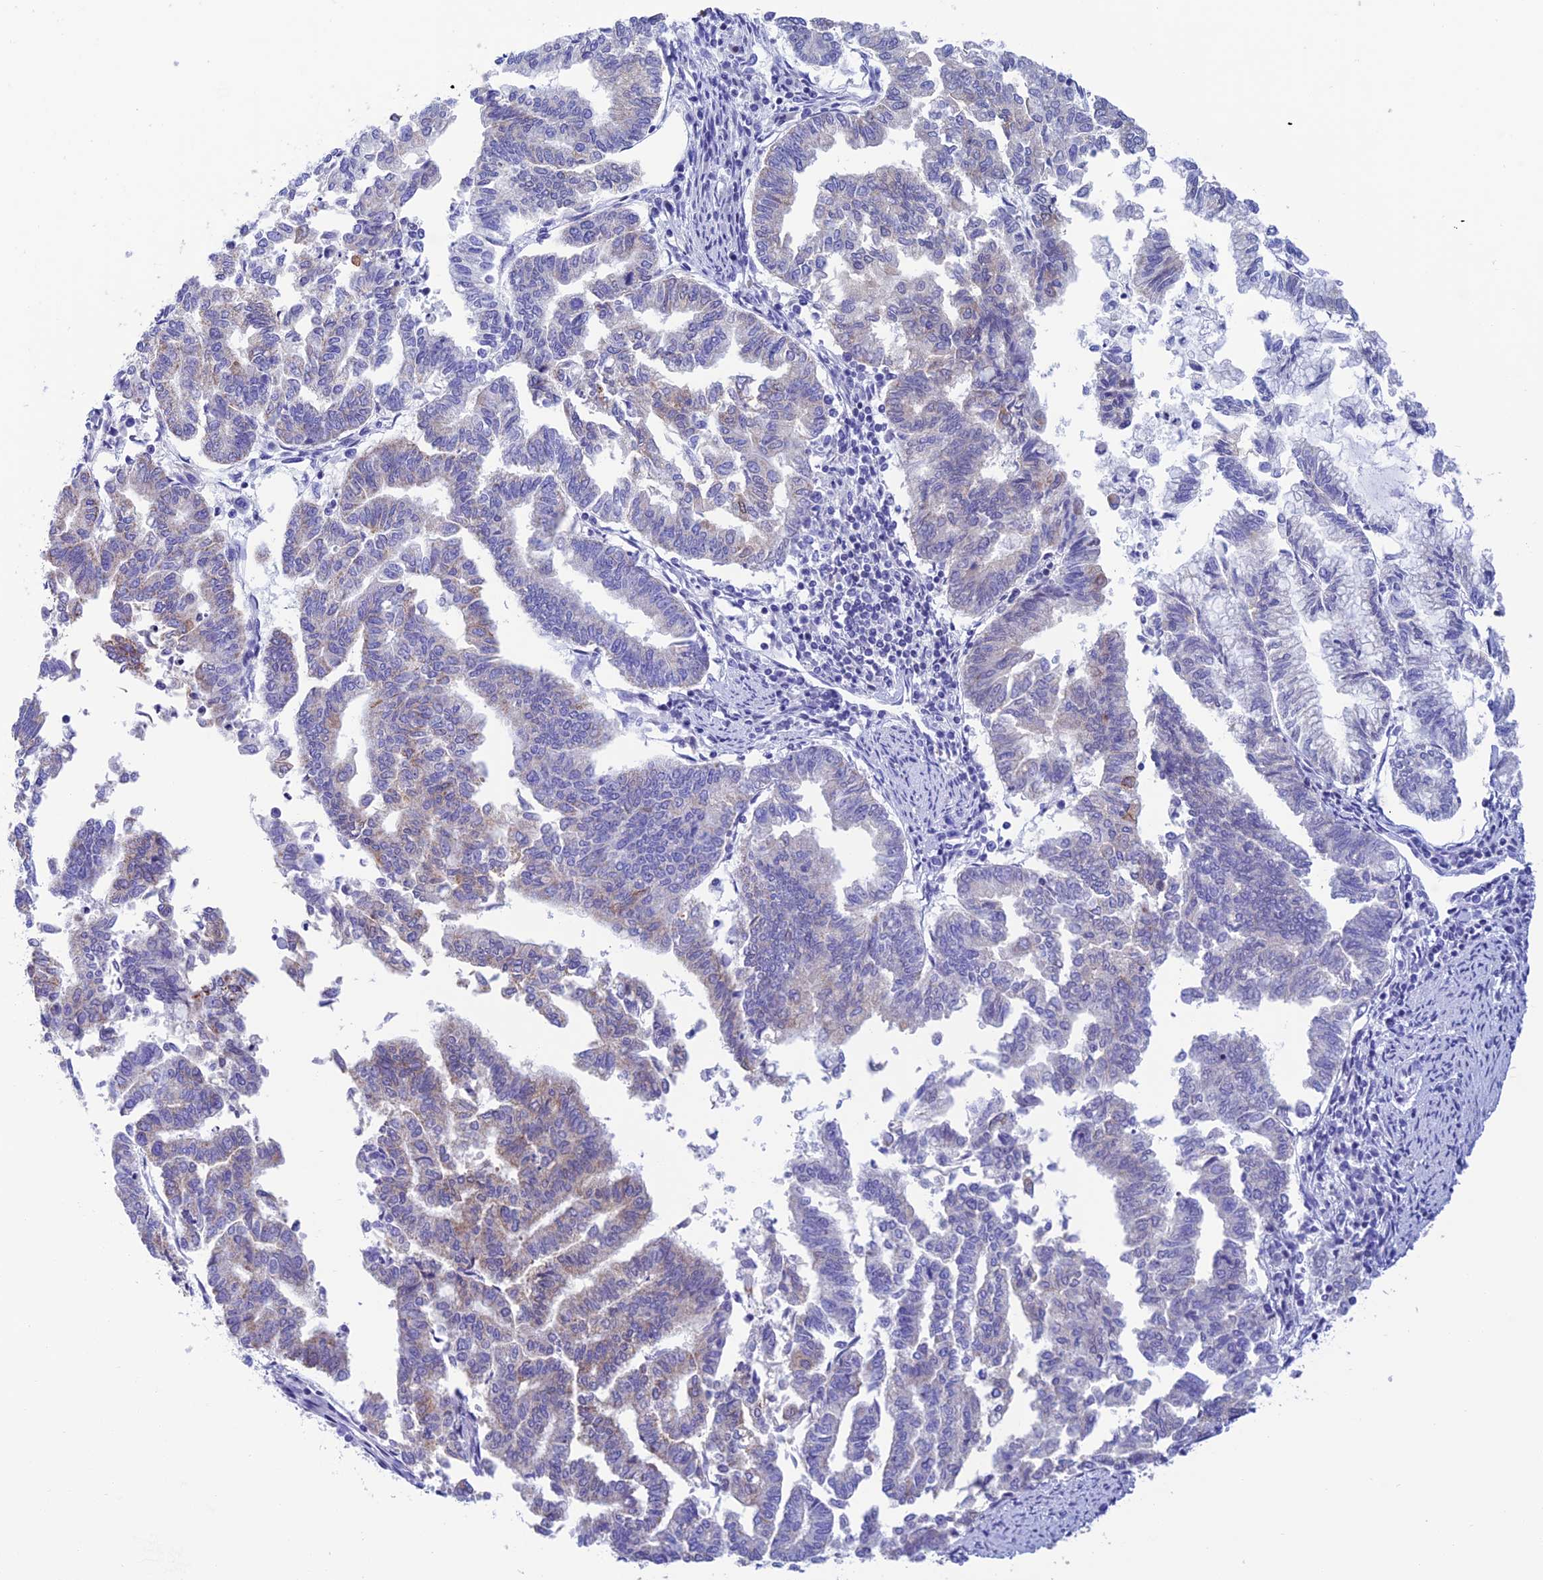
{"staining": {"intensity": "moderate", "quantity": "<25%", "location": "cytoplasmic/membranous"}, "tissue": "endometrial cancer", "cell_type": "Tumor cells", "image_type": "cancer", "snomed": [{"axis": "morphology", "description": "Adenocarcinoma, NOS"}, {"axis": "topography", "description": "Endometrium"}], "caption": "The photomicrograph demonstrates staining of adenocarcinoma (endometrial), revealing moderate cytoplasmic/membranous protein expression (brown color) within tumor cells. (DAB (3,3'-diaminobenzidine) IHC, brown staining for protein, blue staining for nuclei).", "gene": "NXPE4", "patient": {"sex": "female", "age": 79}}